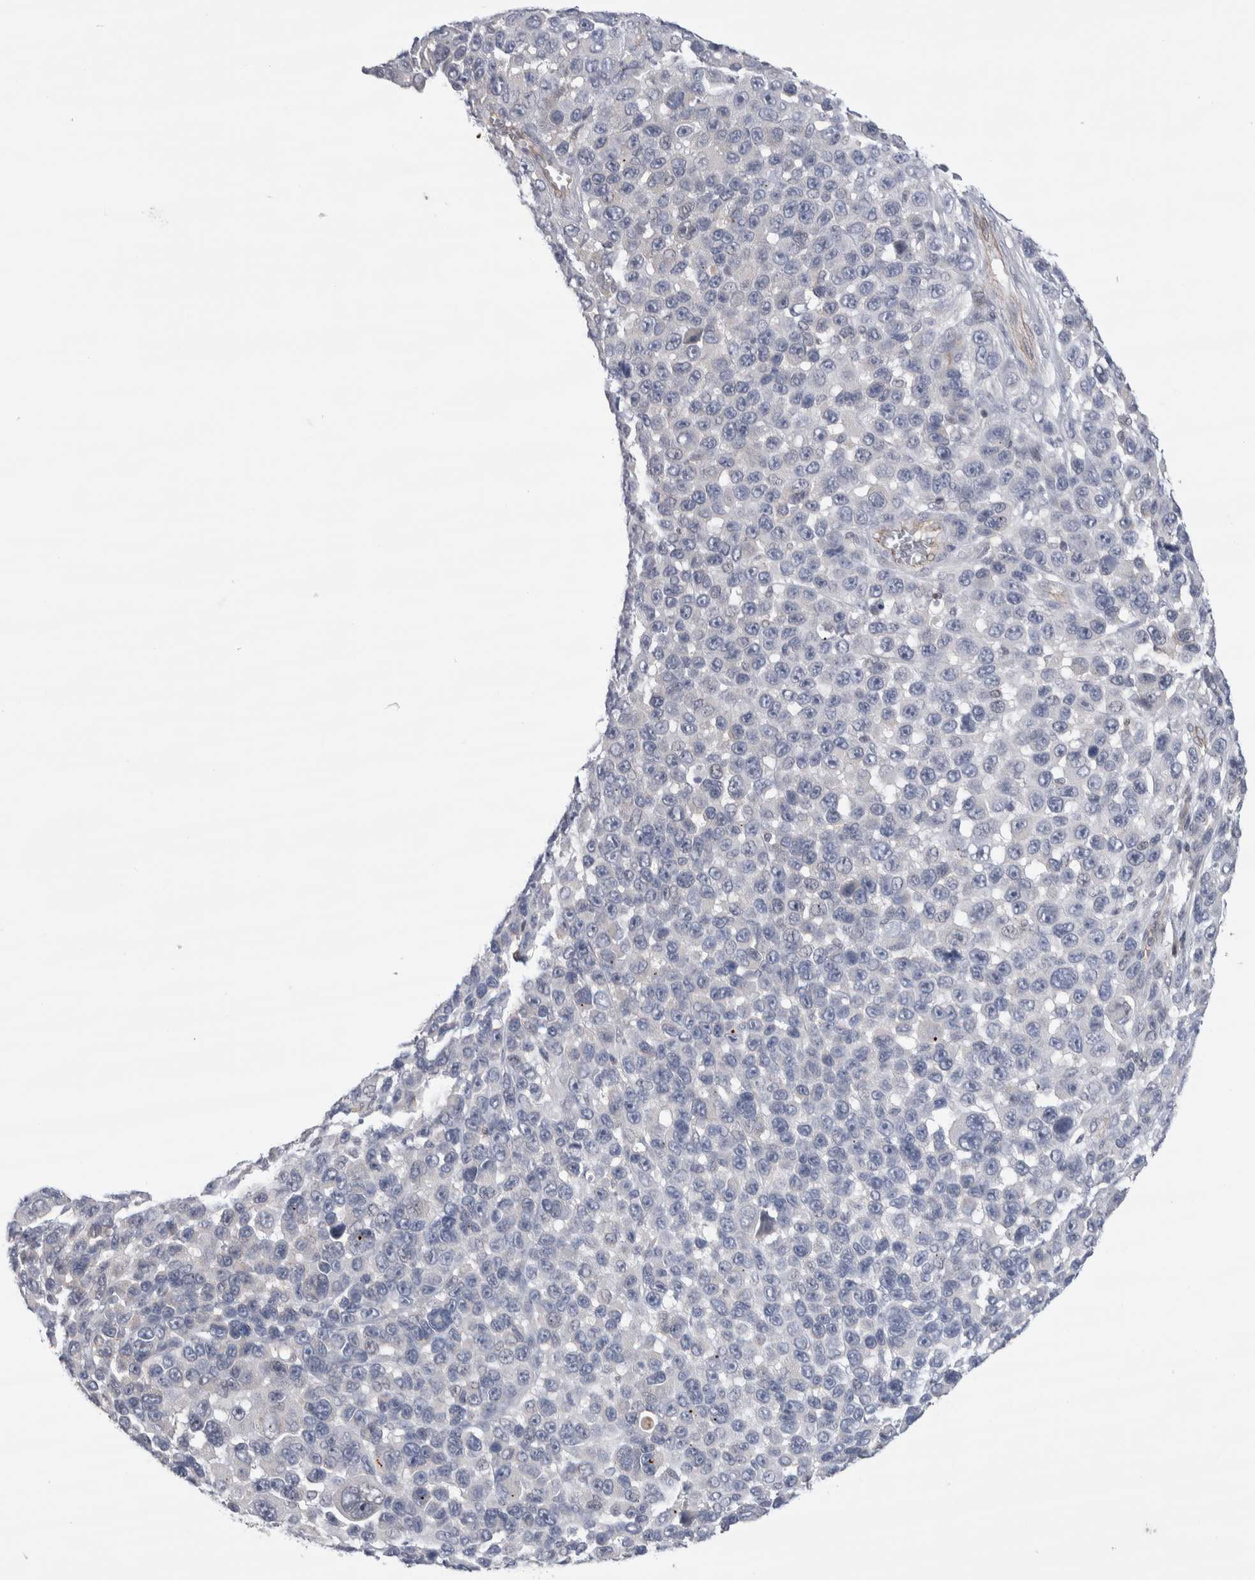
{"staining": {"intensity": "negative", "quantity": "none", "location": "none"}, "tissue": "melanoma", "cell_type": "Tumor cells", "image_type": "cancer", "snomed": [{"axis": "morphology", "description": "Malignant melanoma, NOS"}, {"axis": "topography", "description": "Skin"}], "caption": "A high-resolution image shows immunohistochemistry (IHC) staining of melanoma, which demonstrates no significant positivity in tumor cells. The staining is performed using DAB brown chromogen with nuclei counter-stained in using hematoxylin.", "gene": "ZBTB49", "patient": {"sex": "male", "age": 53}}